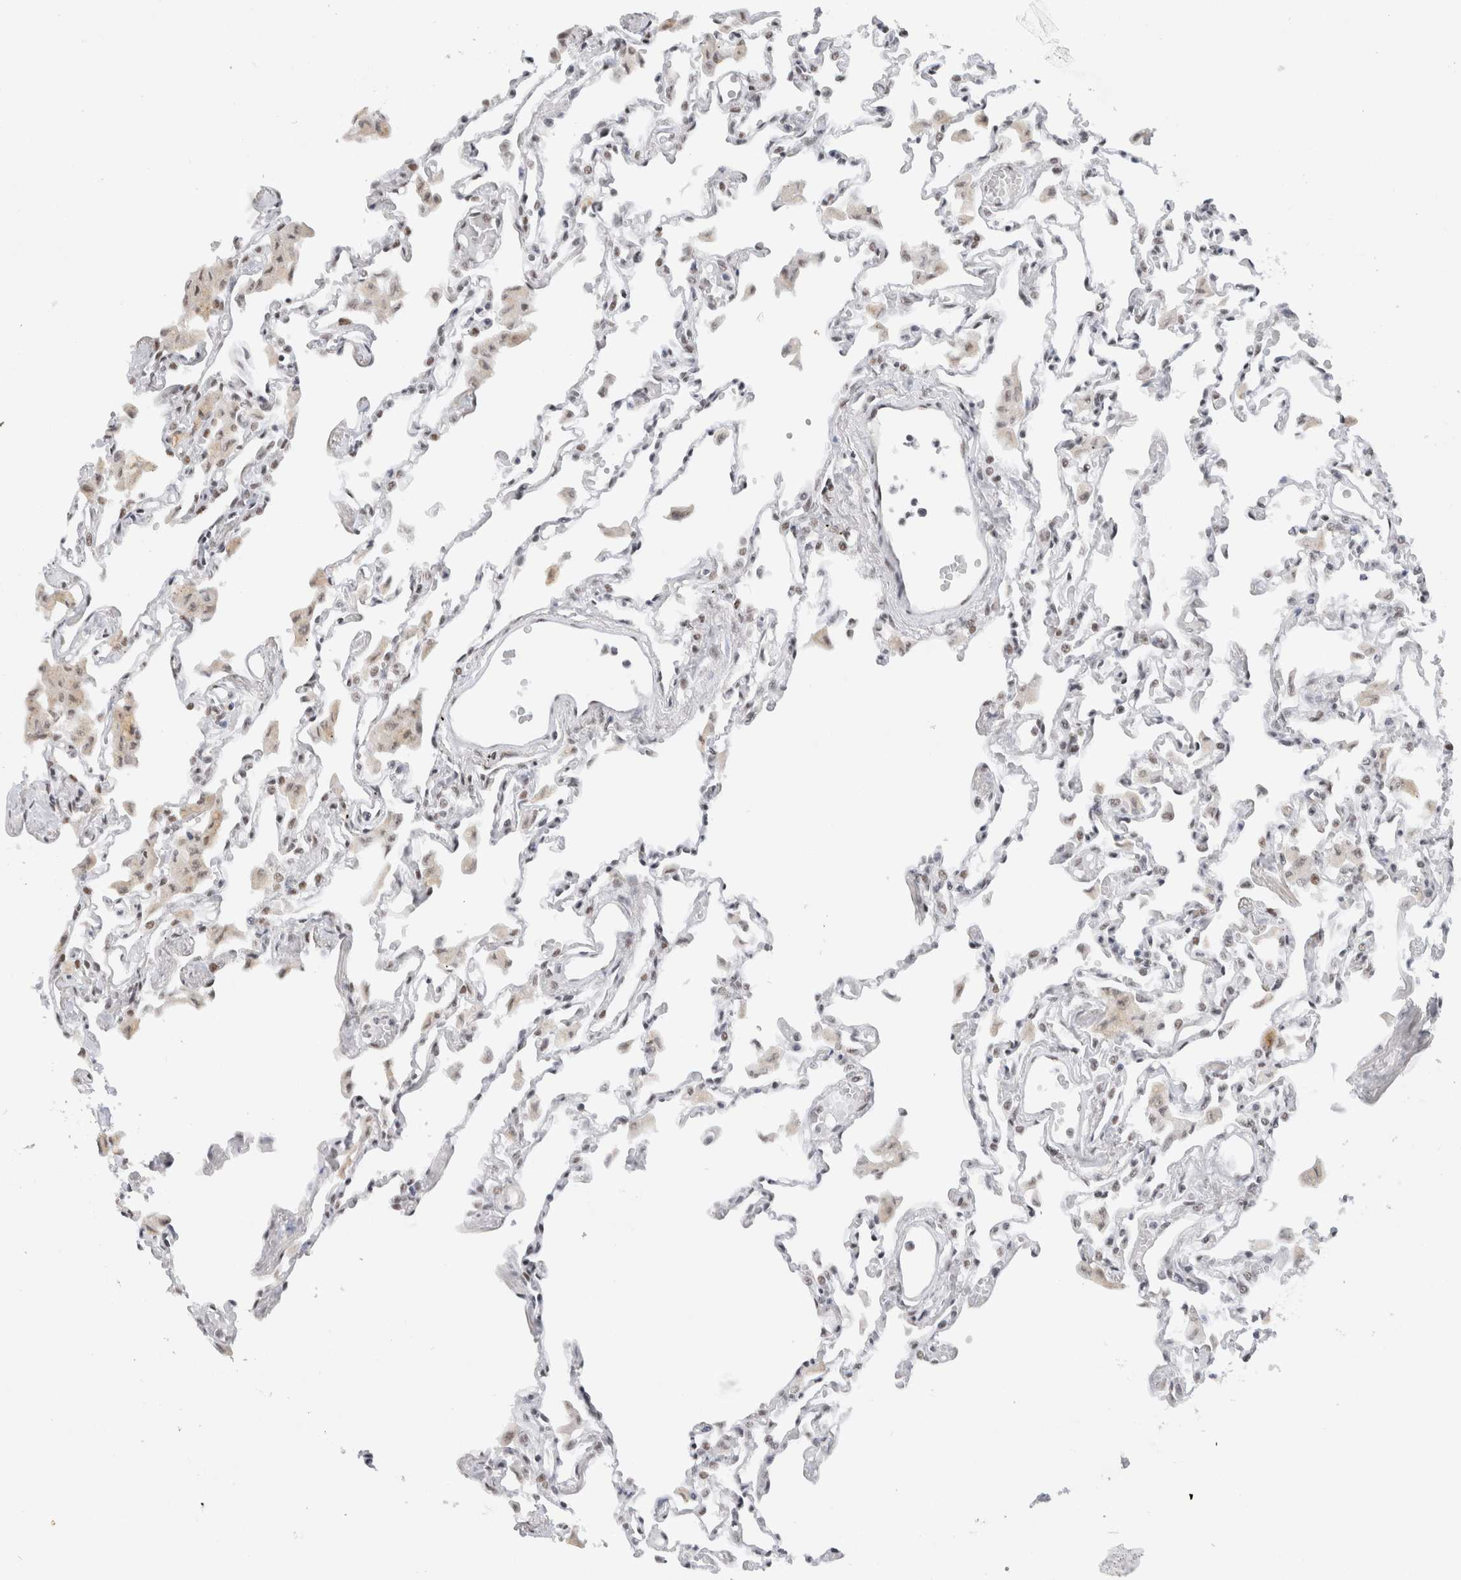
{"staining": {"intensity": "weak", "quantity": "25%-75%", "location": "nuclear"}, "tissue": "lung", "cell_type": "Alveolar cells", "image_type": "normal", "snomed": [{"axis": "morphology", "description": "Normal tissue, NOS"}, {"axis": "topography", "description": "Bronchus"}, {"axis": "topography", "description": "Lung"}], "caption": "Brown immunohistochemical staining in normal human lung reveals weak nuclear positivity in approximately 25%-75% of alveolar cells.", "gene": "COPS7A", "patient": {"sex": "female", "age": 49}}